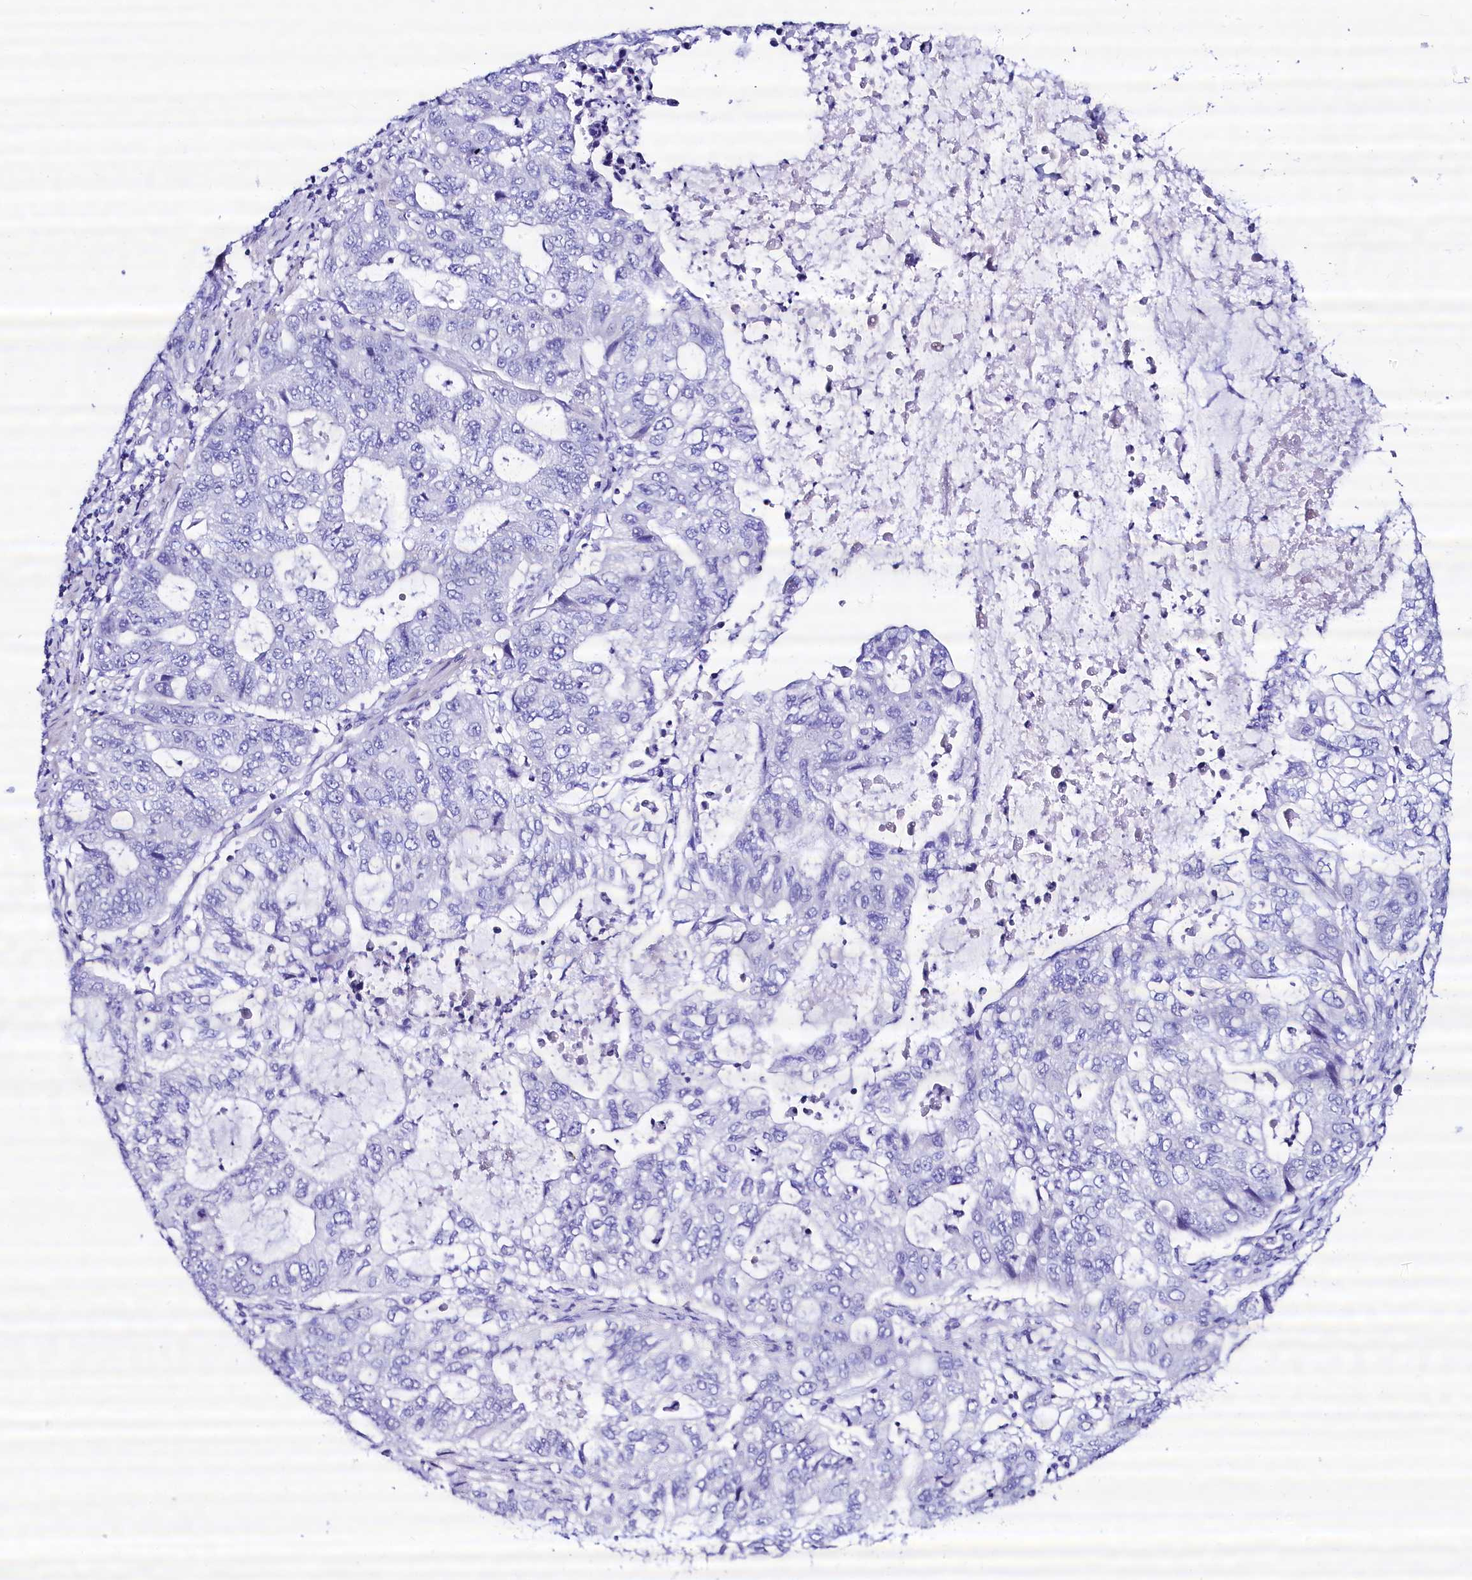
{"staining": {"intensity": "negative", "quantity": "none", "location": "none"}, "tissue": "stomach cancer", "cell_type": "Tumor cells", "image_type": "cancer", "snomed": [{"axis": "morphology", "description": "Adenocarcinoma, NOS"}, {"axis": "topography", "description": "Stomach, upper"}], "caption": "A histopathology image of adenocarcinoma (stomach) stained for a protein displays no brown staining in tumor cells. Brightfield microscopy of IHC stained with DAB (brown) and hematoxylin (blue), captured at high magnification.", "gene": "RBP3", "patient": {"sex": "female", "age": 52}}